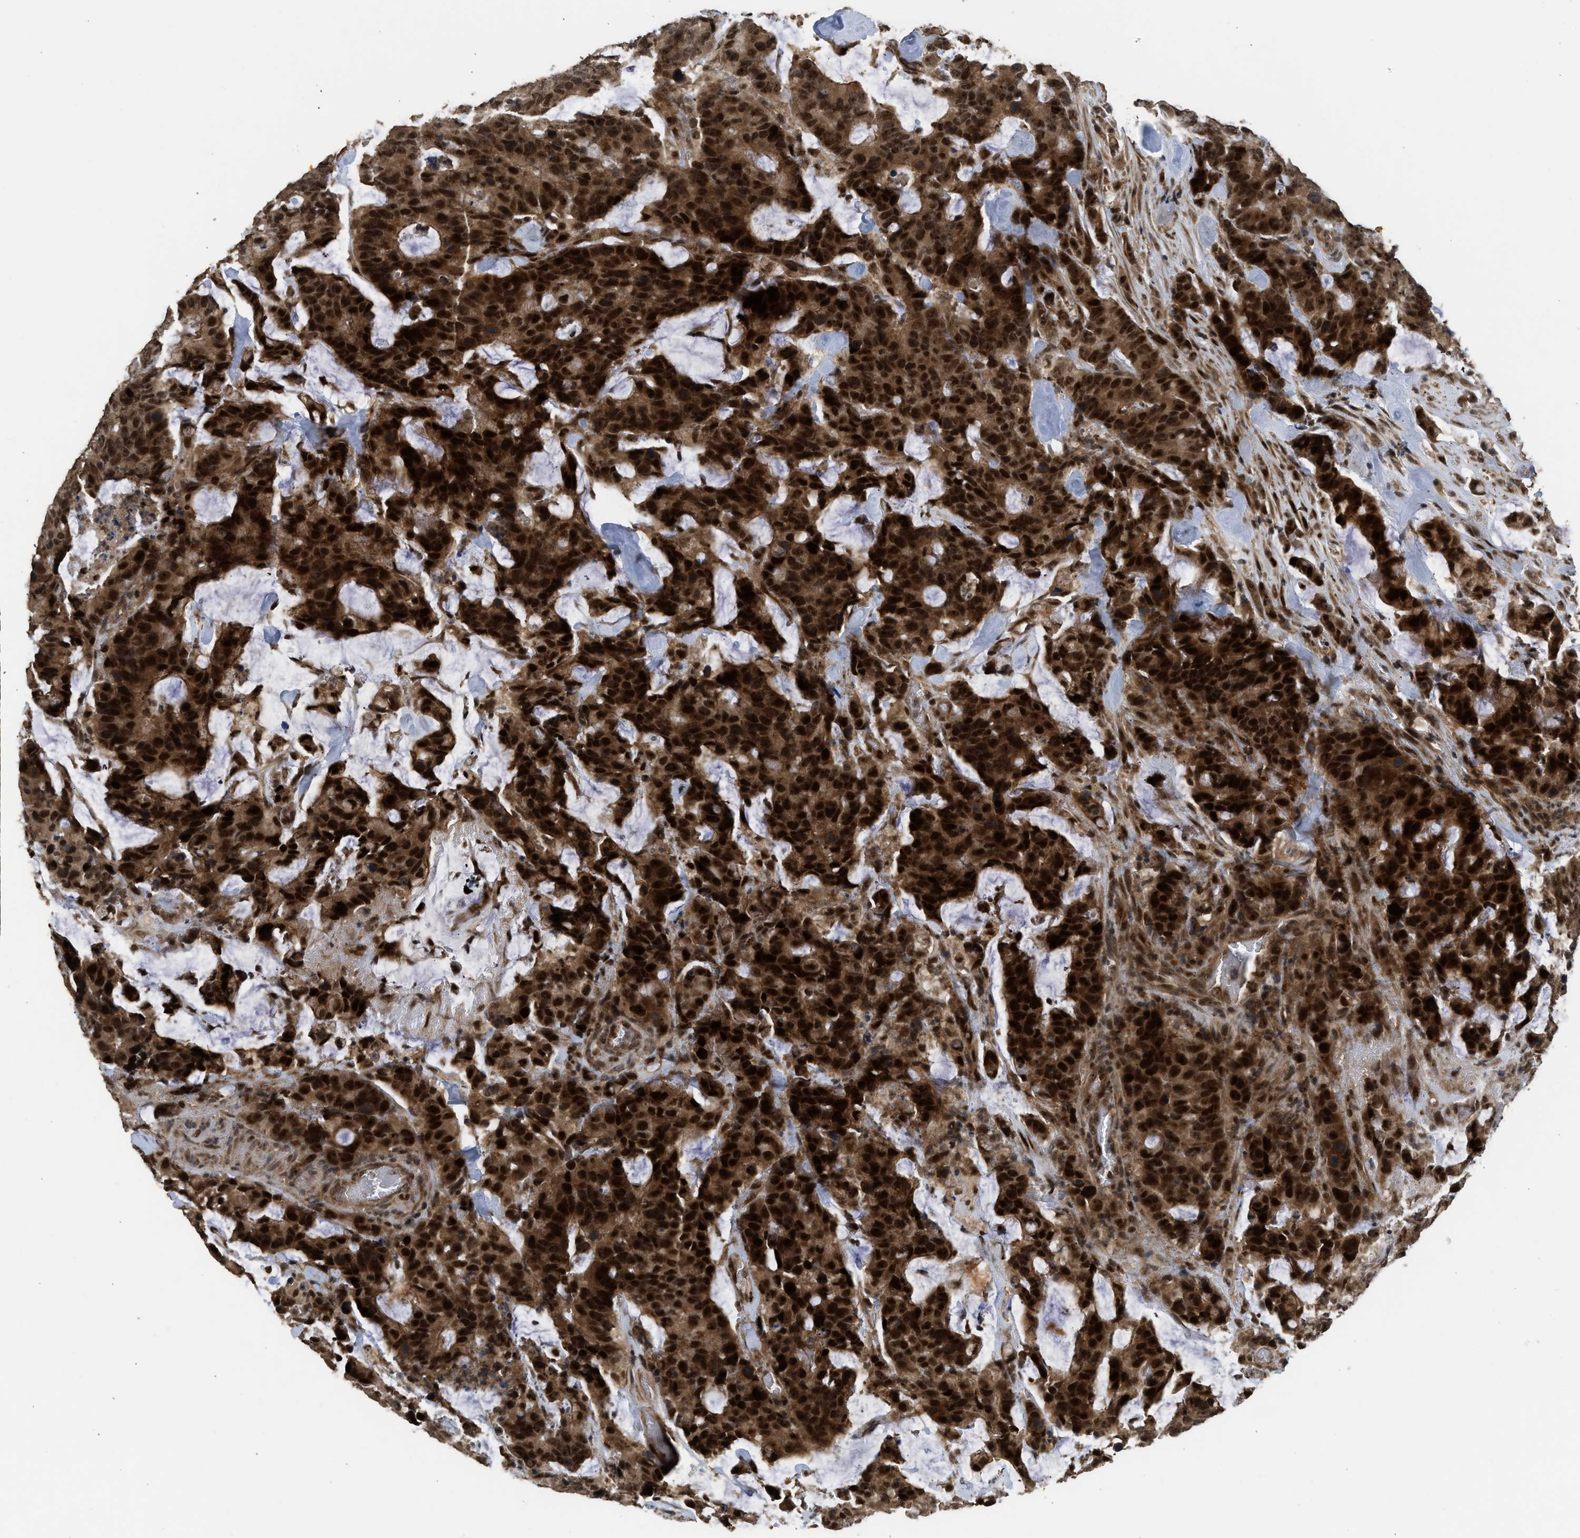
{"staining": {"intensity": "strong", "quantity": ">75%", "location": "cytoplasmic/membranous,nuclear"}, "tissue": "colorectal cancer", "cell_type": "Tumor cells", "image_type": "cancer", "snomed": [{"axis": "morphology", "description": "Adenocarcinoma, NOS"}, {"axis": "topography", "description": "Colon"}], "caption": "Strong cytoplasmic/membranous and nuclear staining for a protein is appreciated in about >75% of tumor cells of colorectal adenocarcinoma using IHC.", "gene": "GET1", "patient": {"sex": "female", "age": 86}}